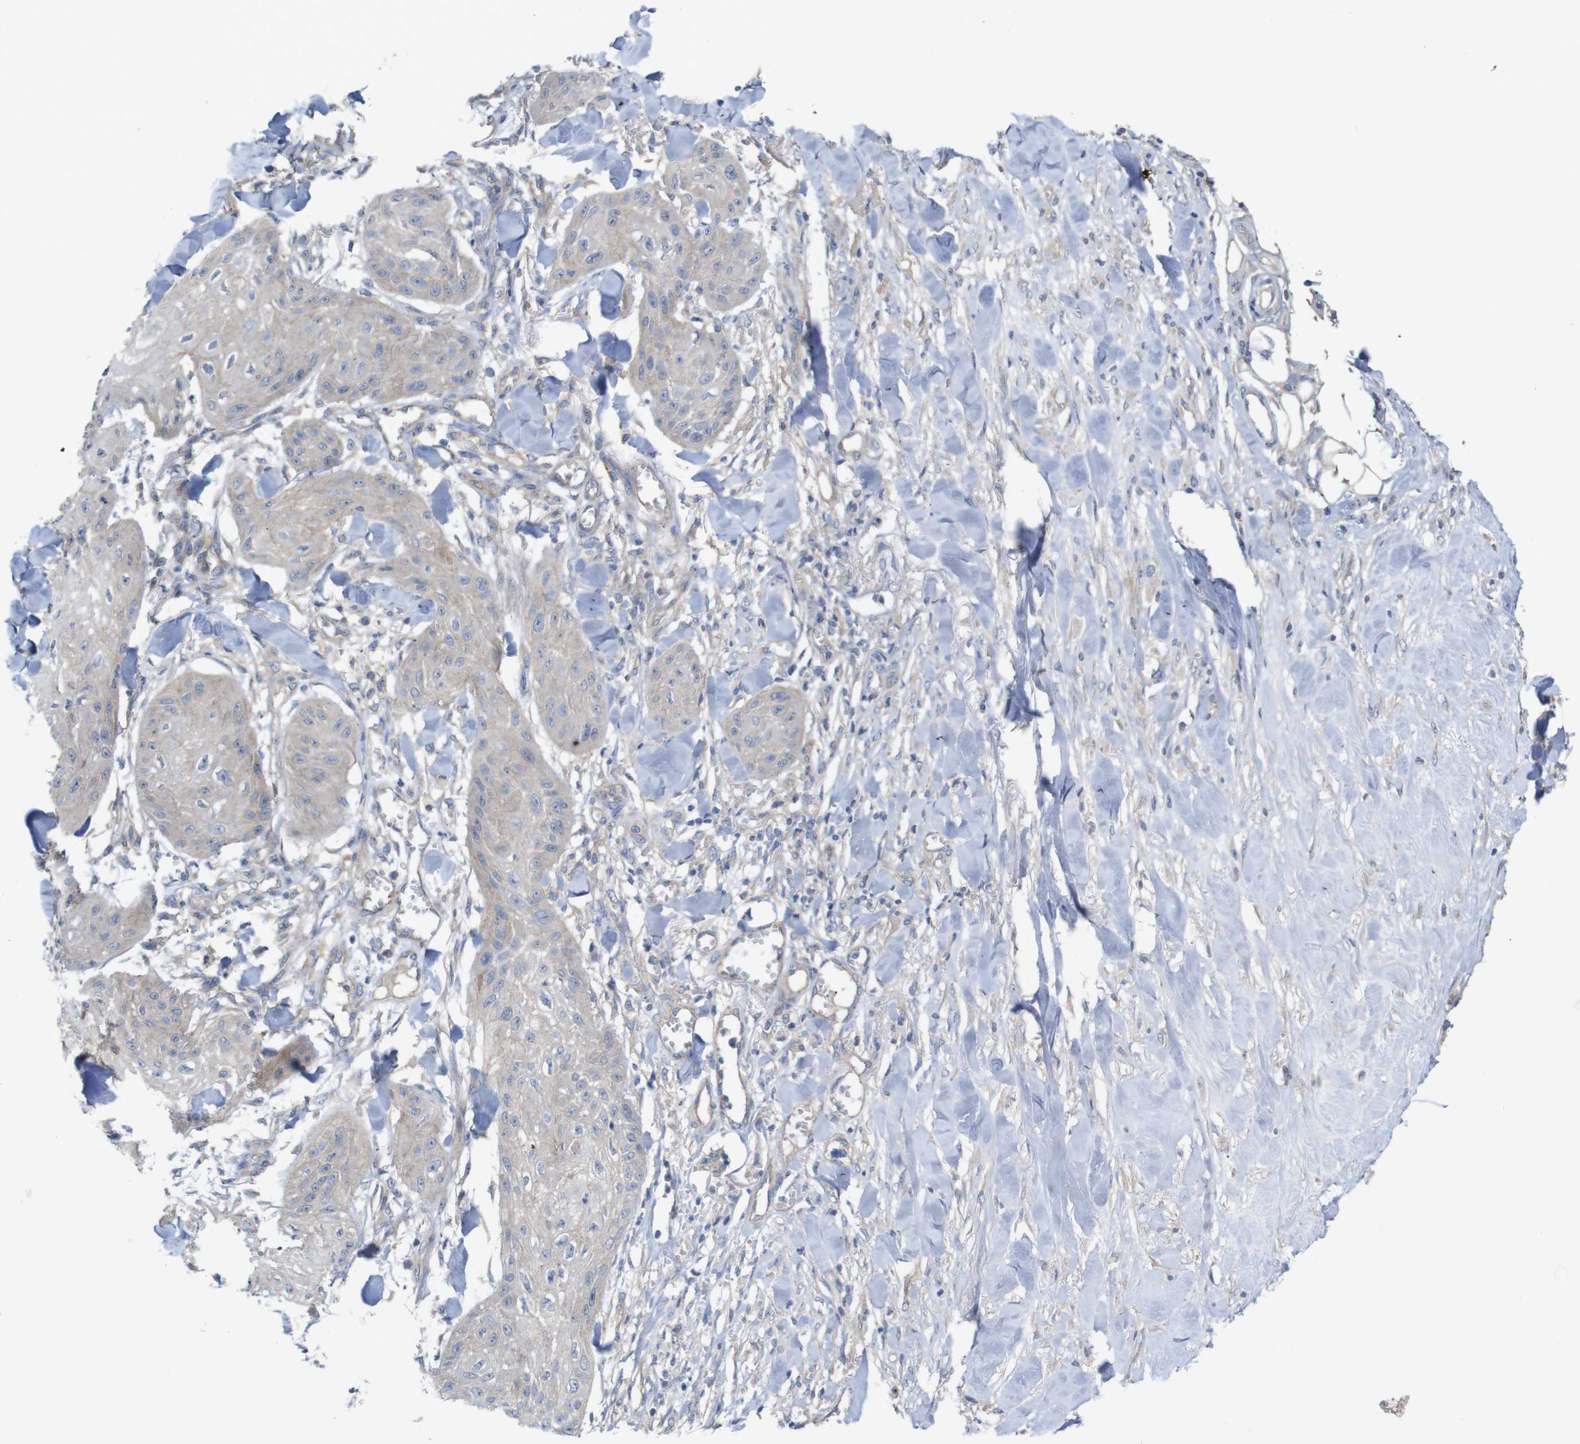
{"staining": {"intensity": "negative", "quantity": "none", "location": "none"}, "tissue": "skin cancer", "cell_type": "Tumor cells", "image_type": "cancer", "snomed": [{"axis": "morphology", "description": "Squamous cell carcinoma, NOS"}, {"axis": "topography", "description": "Skin"}], "caption": "The micrograph exhibits no significant staining in tumor cells of squamous cell carcinoma (skin).", "gene": "KIDINS220", "patient": {"sex": "male", "age": 74}}